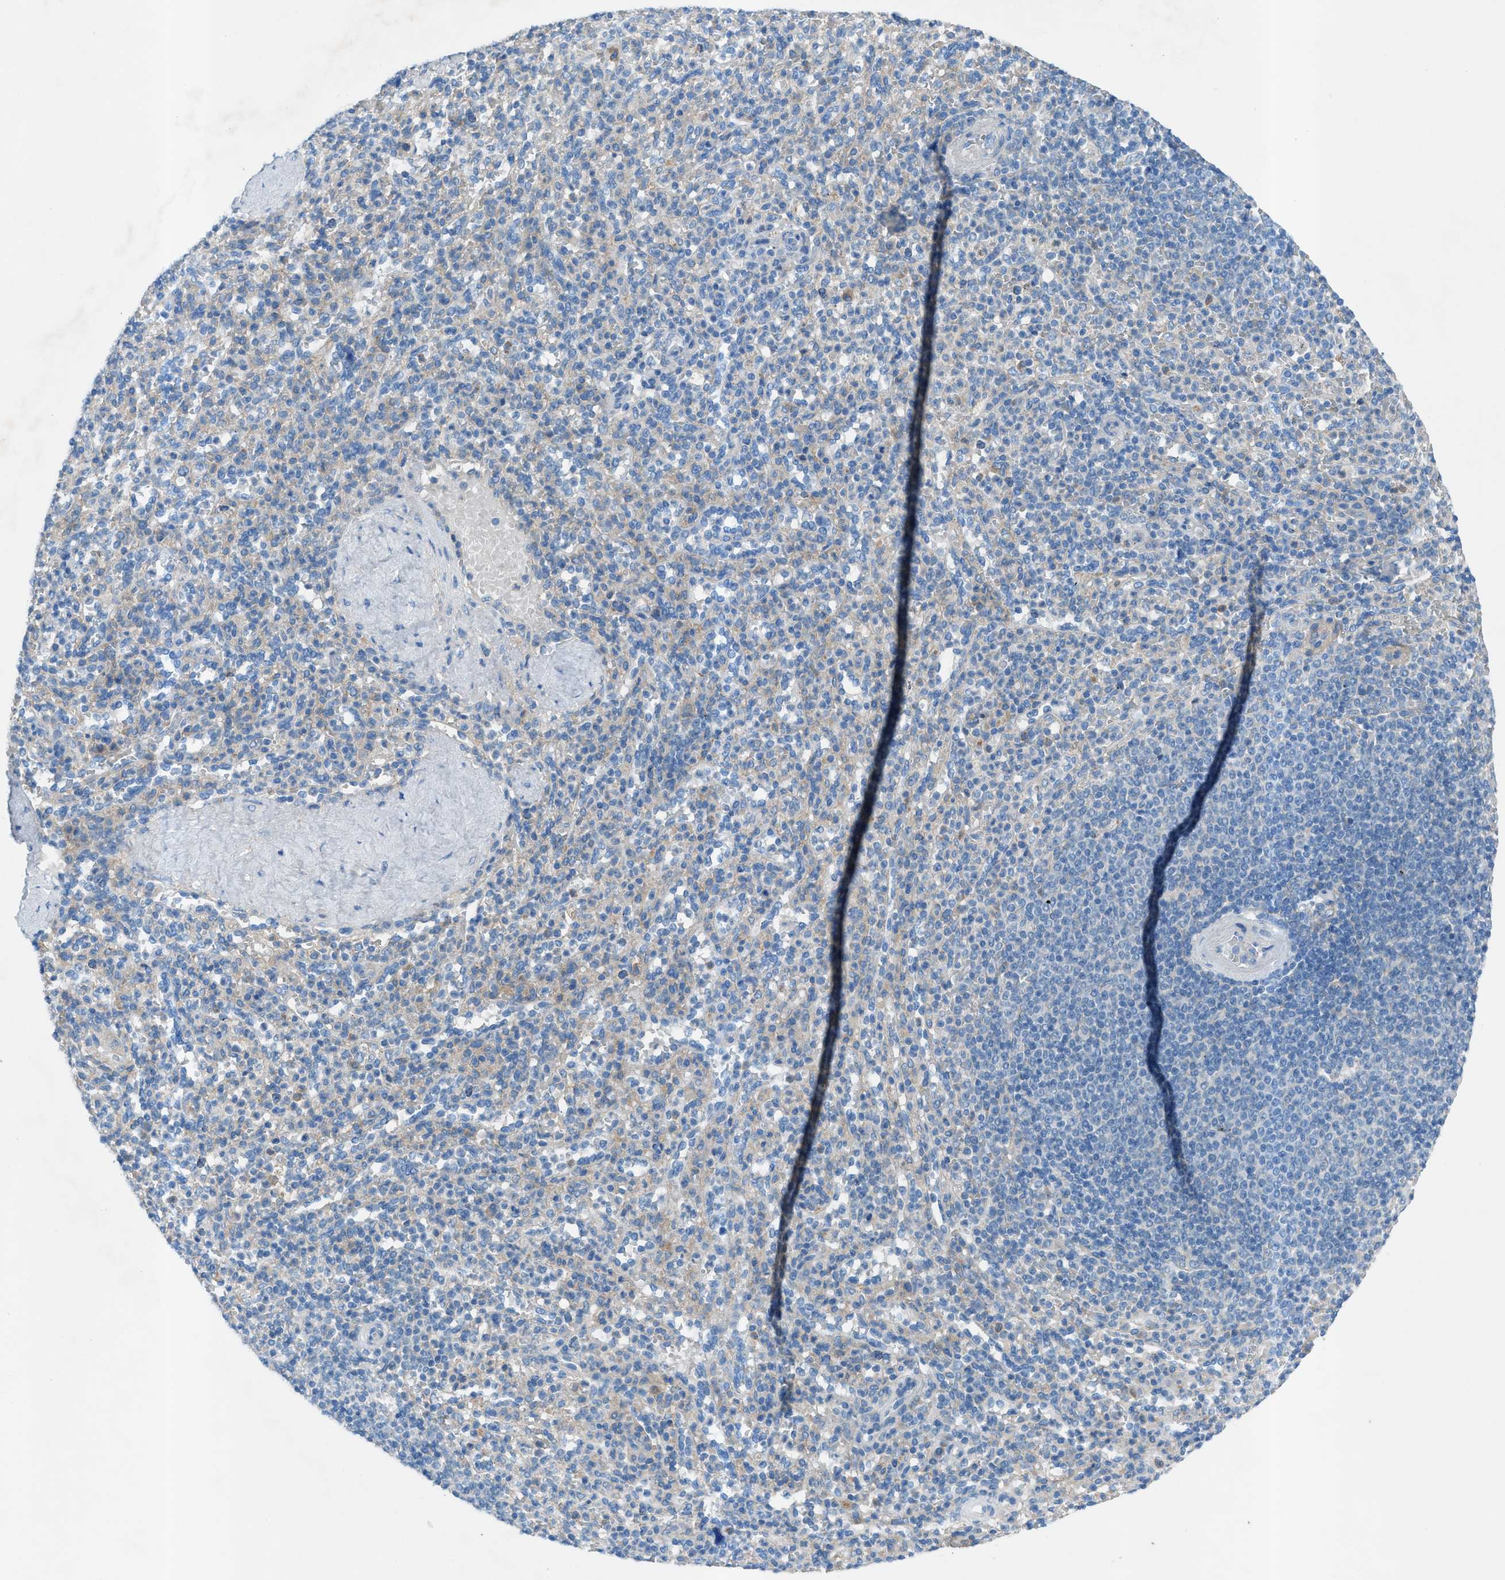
{"staining": {"intensity": "moderate", "quantity": "<25%", "location": "cytoplasmic/membranous"}, "tissue": "spleen", "cell_type": "Cells in red pulp", "image_type": "normal", "snomed": [{"axis": "morphology", "description": "Normal tissue, NOS"}, {"axis": "topography", "description": "Spleen"}], "caption": "The immunohistochemical stain shows moderate cytoplasmic/membranous staining in cells in red pulp of normal spleen. (Brightfield microscopy of DAB IHC at high magnification).", "gene": "C5AR2", "patient": {"sex": "male", "age": 36}}